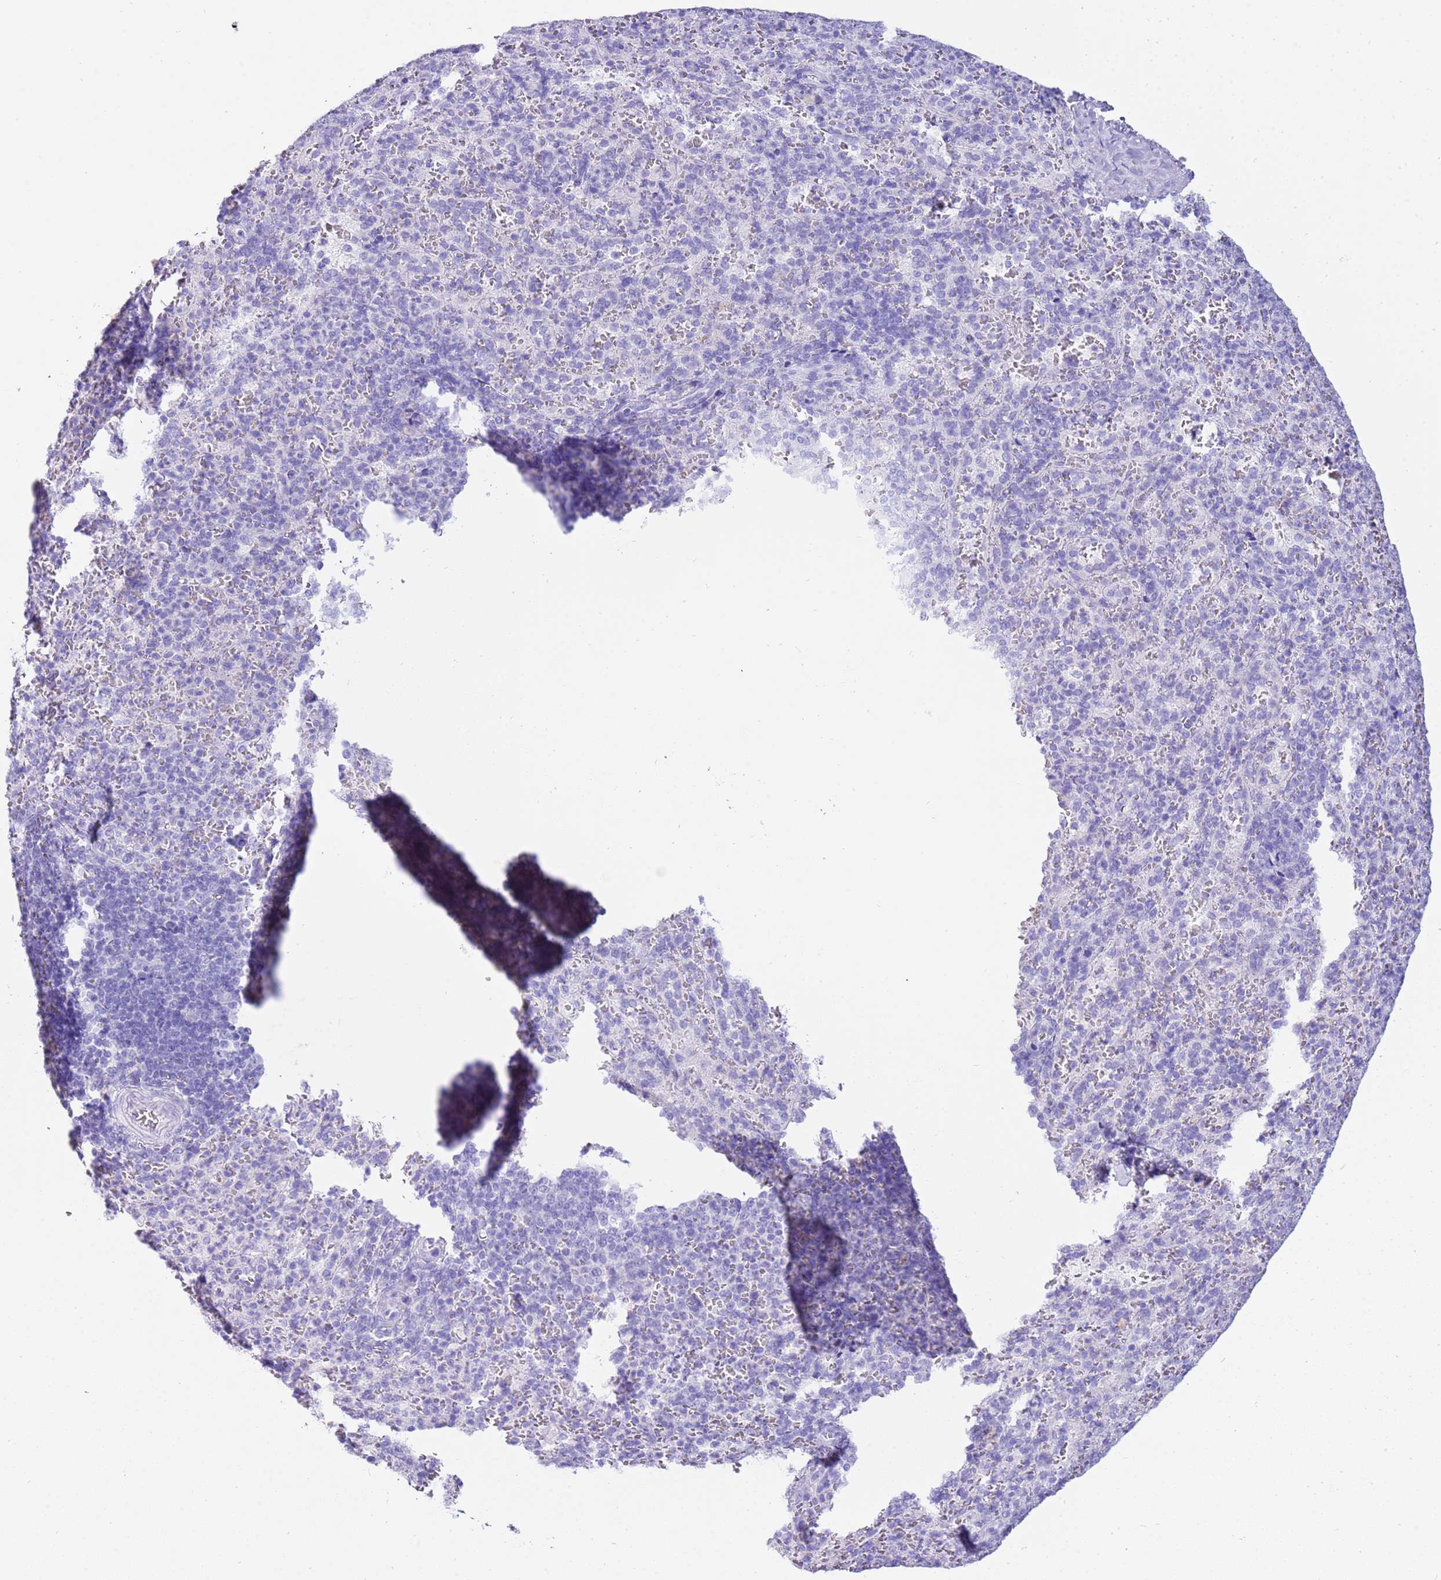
{"staining": {"intensity": "negative", "quantity": "none", "location": "none"}, "tissue": "spleen", "cell_type": "Cells in red pulp", "image_type": "normal", "snomed": [{"axis": "morphology", "description": "Normal tissue, NOS"}, {"axis": "topography", "description": "Spleen"}], "caption": "Immunohistochemistry histopathology image of benign spleen: human spleen stained with DAB (3,3'-diaminobenzidine) demonstrates no significant protein positivity in cells in red pulp.", "gene": "CPB1", "patient": {"sex": "female", "age": 21}}